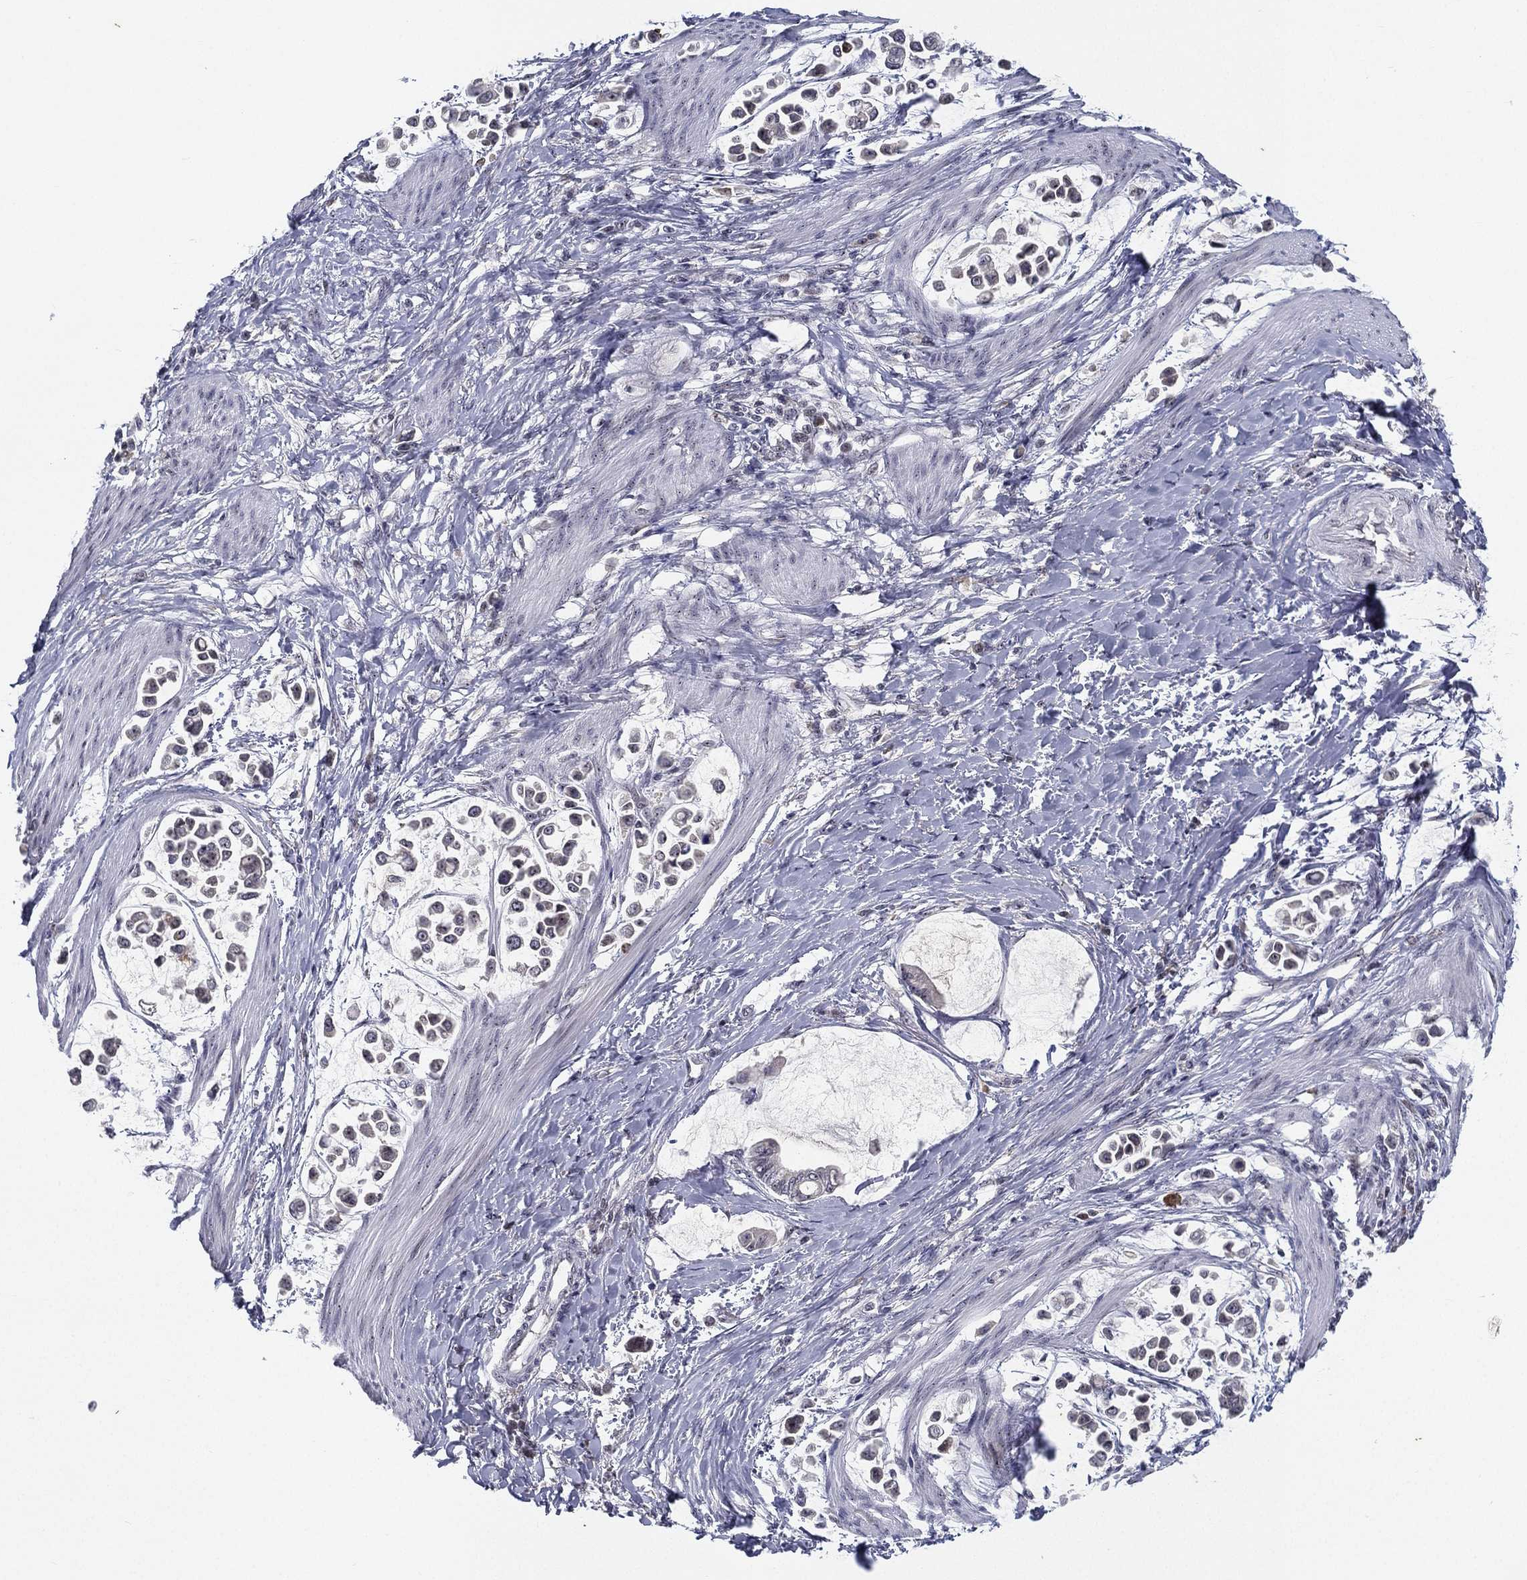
{"staining": {"intensity": "weak", "quantity": "<25%", "location": "cytoplasmic/membranous"}, "tissue": "stomach cancer", "cell_type": "Tumor cells", "image_type": "cancer", "snomed": [{"axis": "morphology", "description": "Adenocarcinoma, NOS"}, {"axis": "topography", "description": "Stomach"}], "caption": "IHC photomicrograph of neoplastic tissue: stomach cancer (adenocarcinoma) stained with DAB (3,3'-diaminobenzidine) demonstrates no significant protein positivity in tumor cells.", "gene": "MS4A8", "patient": {"sex": "male", "age": 82}}